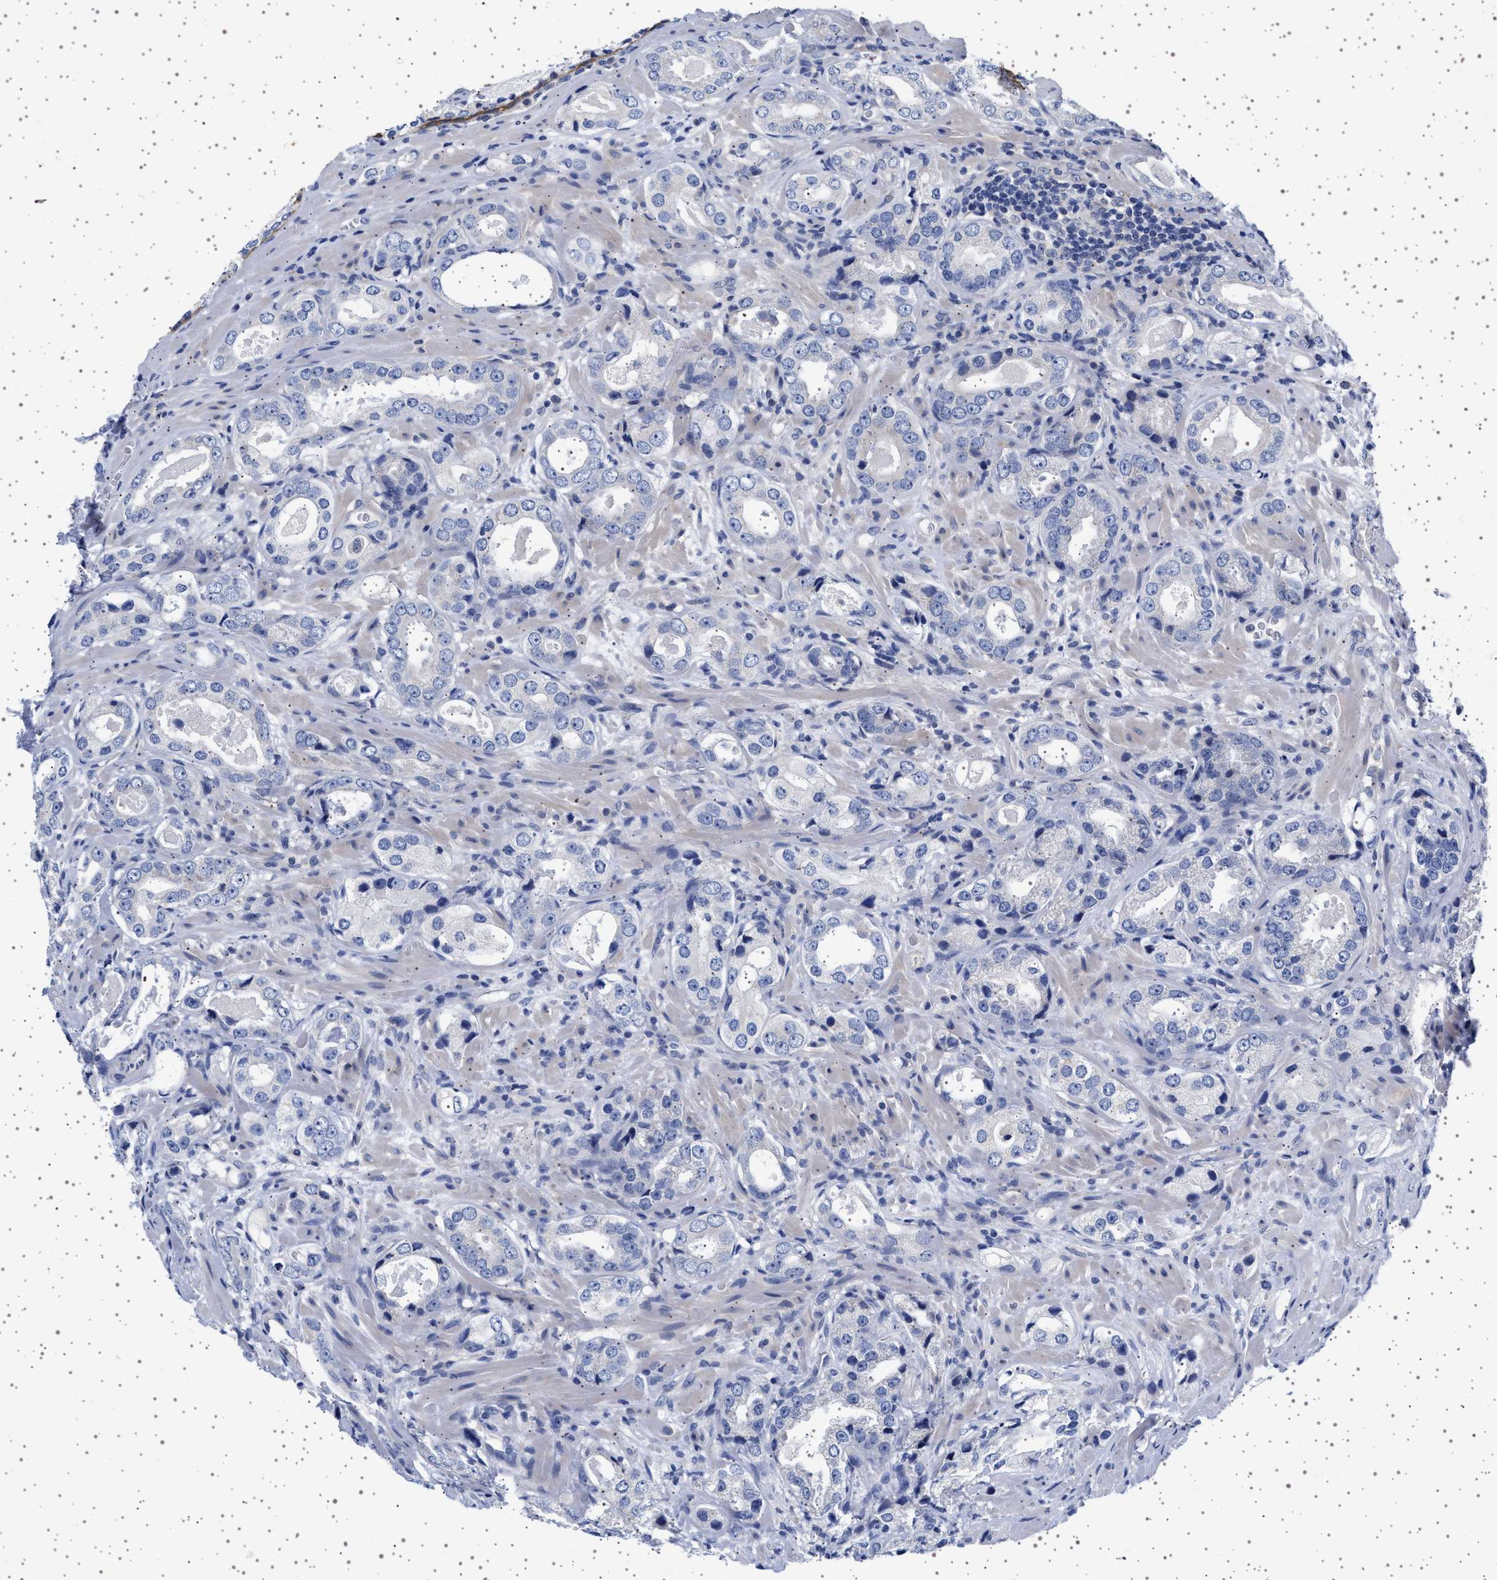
{"staining": {"intensity": "negative", "quantity": "none", "location": "none"}, "tissue": "prostate cancer", "cell_type": "Tumor cells", "image_type": "cancer", "snomed": [{"axis": "morphology", "description": "Adenocarcinoma, High grade"}, {"axis": "topography", "description": "Prostate"}], "caption": "Prostate cancer was stained to show a protein in brown. There is no significant staining in tumor cells.", "gene": "TRMT10B", "patient": {"sex": "male", "age": 63}}